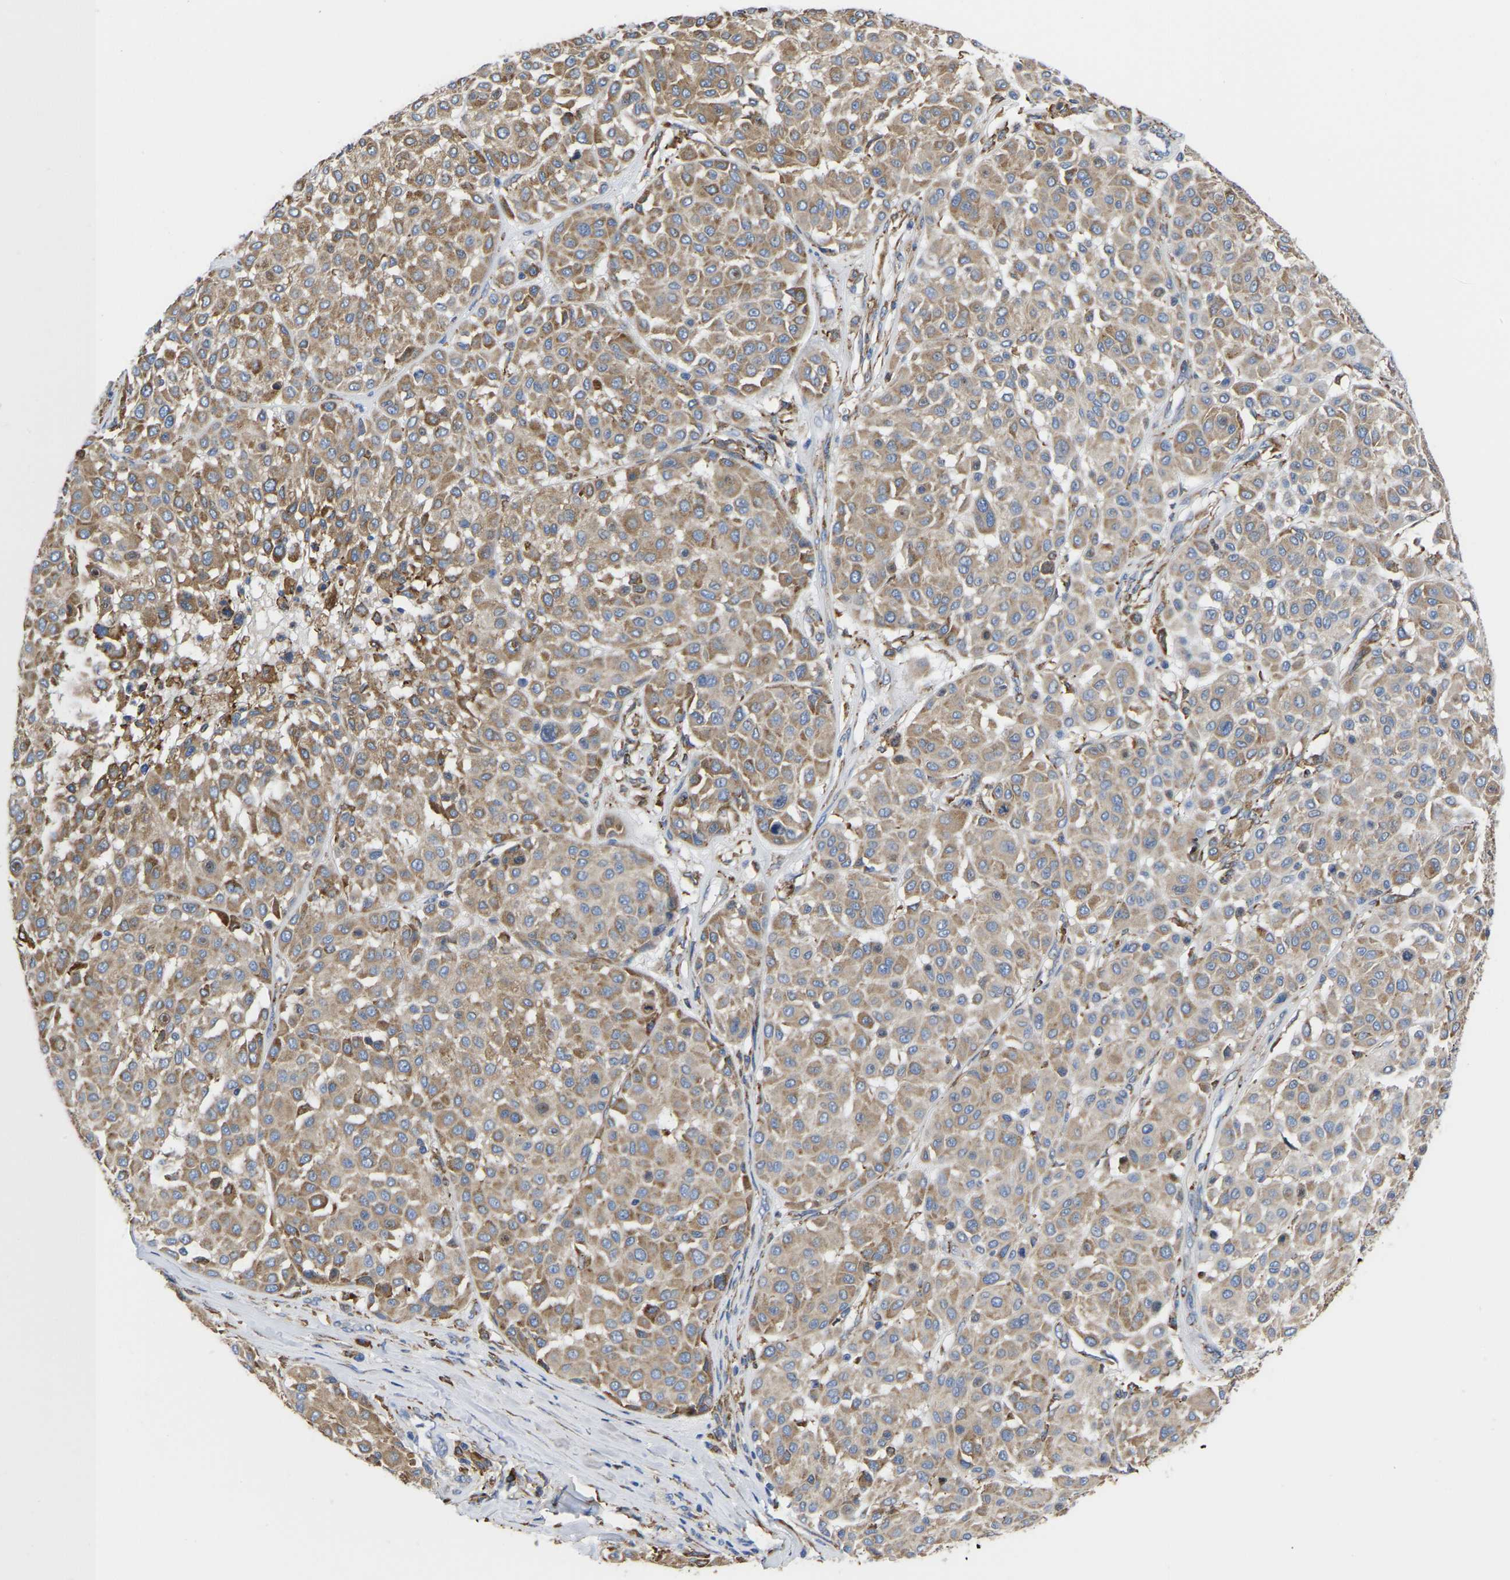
{"staining": {"intensity": "moderate", "quantity": ">75%", "location": "cytoplasmic/membranous"}, "tissue": "melanoma", "cell_type": "Tumor cells", "image_type": "cancer", "snomed": [{"axis": "morphology", "description": "Malignant melanoma, Metastatic site"}, {"axis": "topography", "description": "Soft tissue"}], "caption": "Immunohistochemistry (IHC) of human melanoma displays medium levels of moderate cytoplasmic/membranous expression in about >75% of tumor cells.", "gene": "P4HB", "patient": {"sex": "male", "age": 41}}